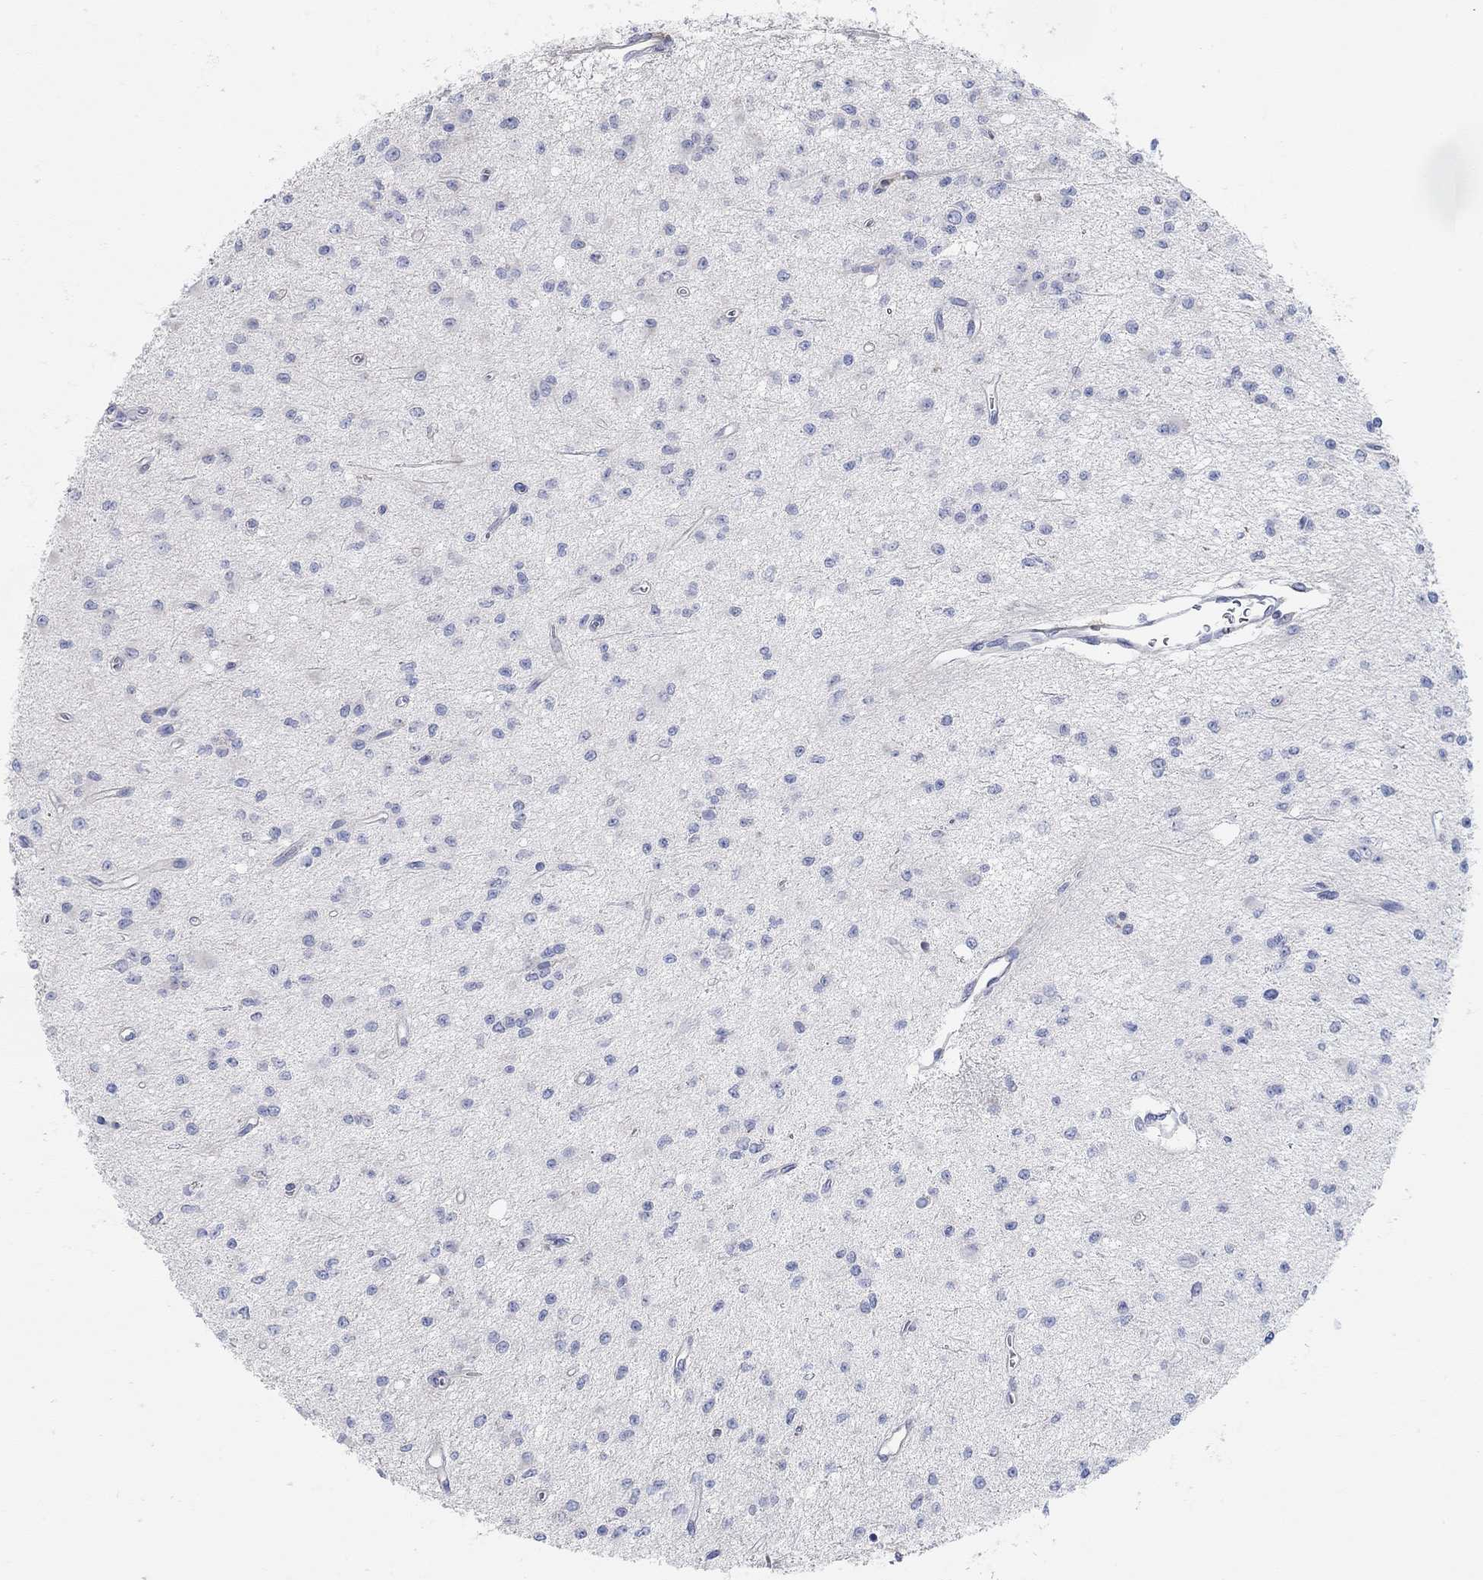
{"staining": {"intensity": "negative", "quantity": "none", "location": "none"}, "tissue": "glioma", "cell_type": "Tumor cells", "image_type": "cancer", "snomed": [{"axis": "morphology", "description": "Glioma, malignant, Low grade"}, {"axis": "topography", "description": "Brain"}], "caption": "Tumor cells show no significant staining in glioma.", "gene": "NLRP14", "patient": {"sex": "female", "age": 45}}